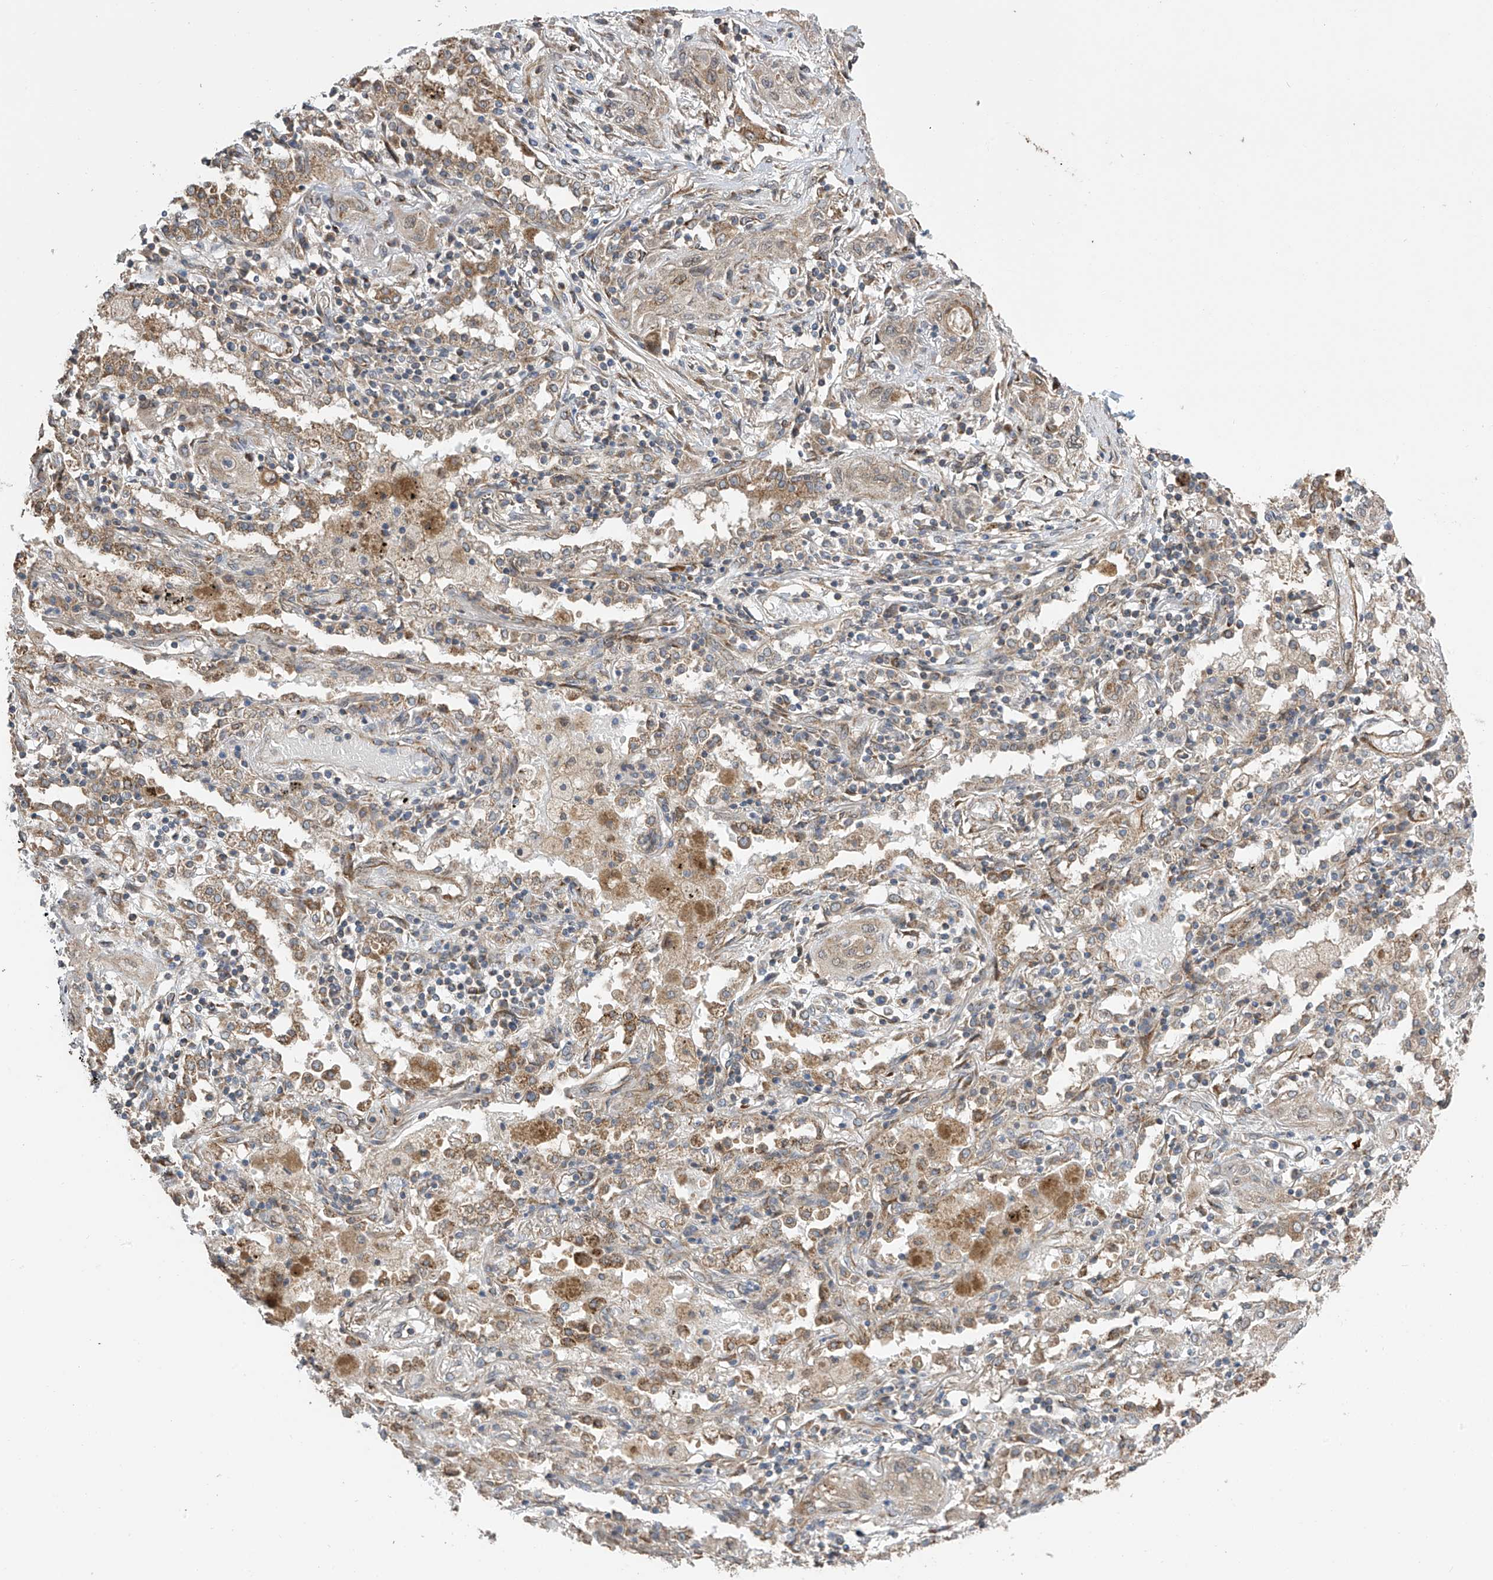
{"staining": {"intensity": "weak", "quantity": "<25%", "location": "cytoplasmic/membranous"}, "tissue": "lung cancer", "cell_type": "Tumor cells", "image_type": "cancer", "snomed": [{"axis": "morphology", "description": "Squamous cell carcinoma, NOS"}, {"axis": "topography", "description": "Lung"}], "caption": "DAB (3,3'-diaminobenzidine) immunohistochemical staining of human lung cancer (squamous cell carcinoma) shows no significant expression in tumor cells.", "gene": "PNPT1", "patient": {"sex": "female", "age": 47}}